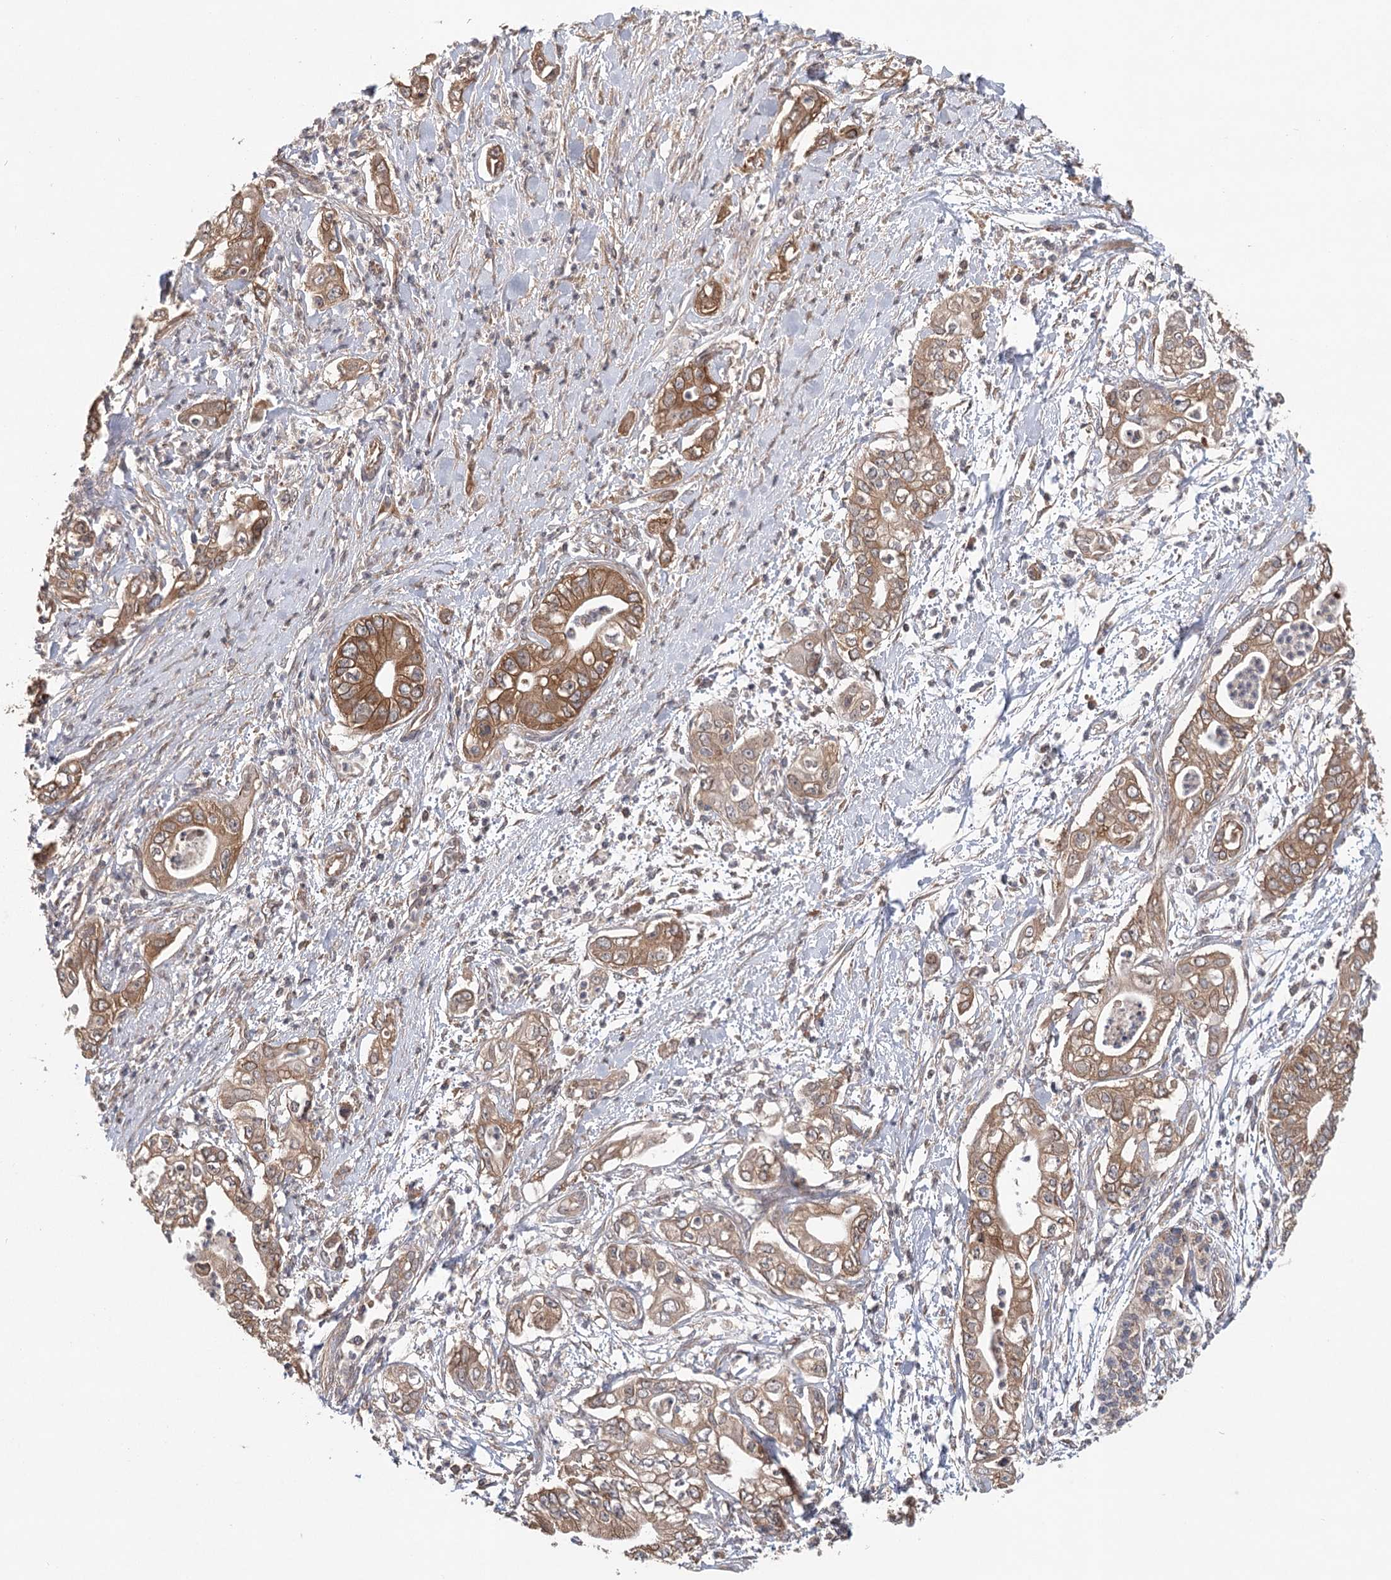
{"staining": {"intensity": "moderate", "quantity": ">75%", "location": "cytoplasmic/membranous"}, "tissue": "pancreatic cancer", "cell_type": "Tumor cells", "image_type": "cancer", "snomed": [{"axis": "morphology", "description": "Adenocarcinoma, NOS"}, {"axis": "topography", "description": "Pancreas"}], "caption": "Immunohistochemical staining of pancreatic adenocarcinoma exhibits medium levels of moderate cytoplasmic/membranous expression in about >75% of tumor cells.", "gene": "LSS", "patient": {"sex": "female", "age": 78}}